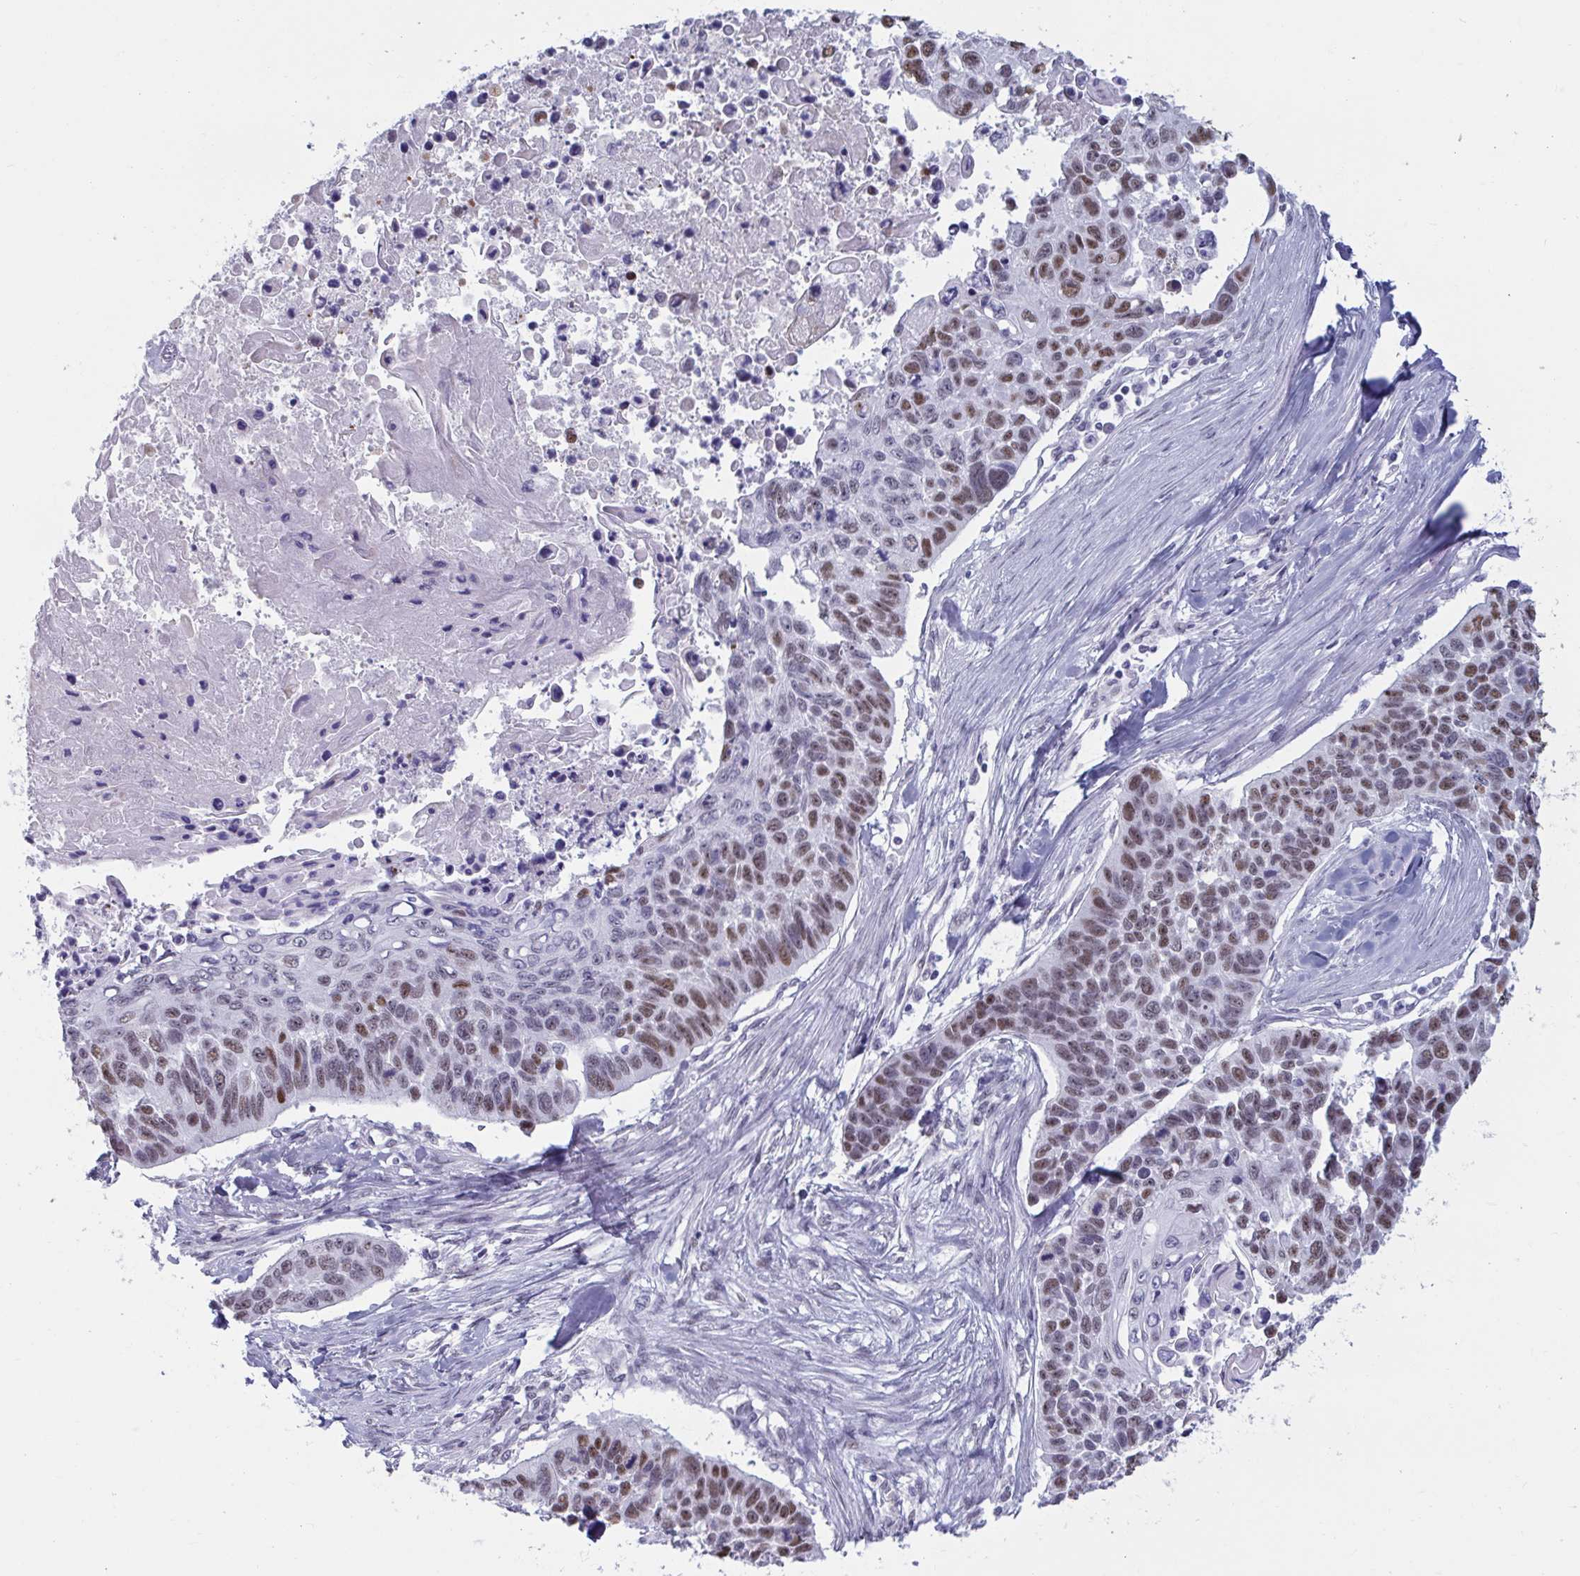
{"staining": {"intensity": "moderate", "quantity": "25%-75%", "location": "nuclear"}, "tissue": "lung cancer", "cell_type": "Tumor cells", "image_type": "cancer", "snomed": [{"axis": "morphology", "description": "Squamous cell carcinoma, NOS"}, {"axis": "topography", "description": "Lung"}], "caption": "Squamous cell carcinoma (lung) was stained to show a protein in brown. There is medium levels of moderate nuclear staining in about 25%-75% of tumor cells. Nuclei are stained in blue.", "gene": "MSMB", "patient": {"sex": "male", "age": 62}}